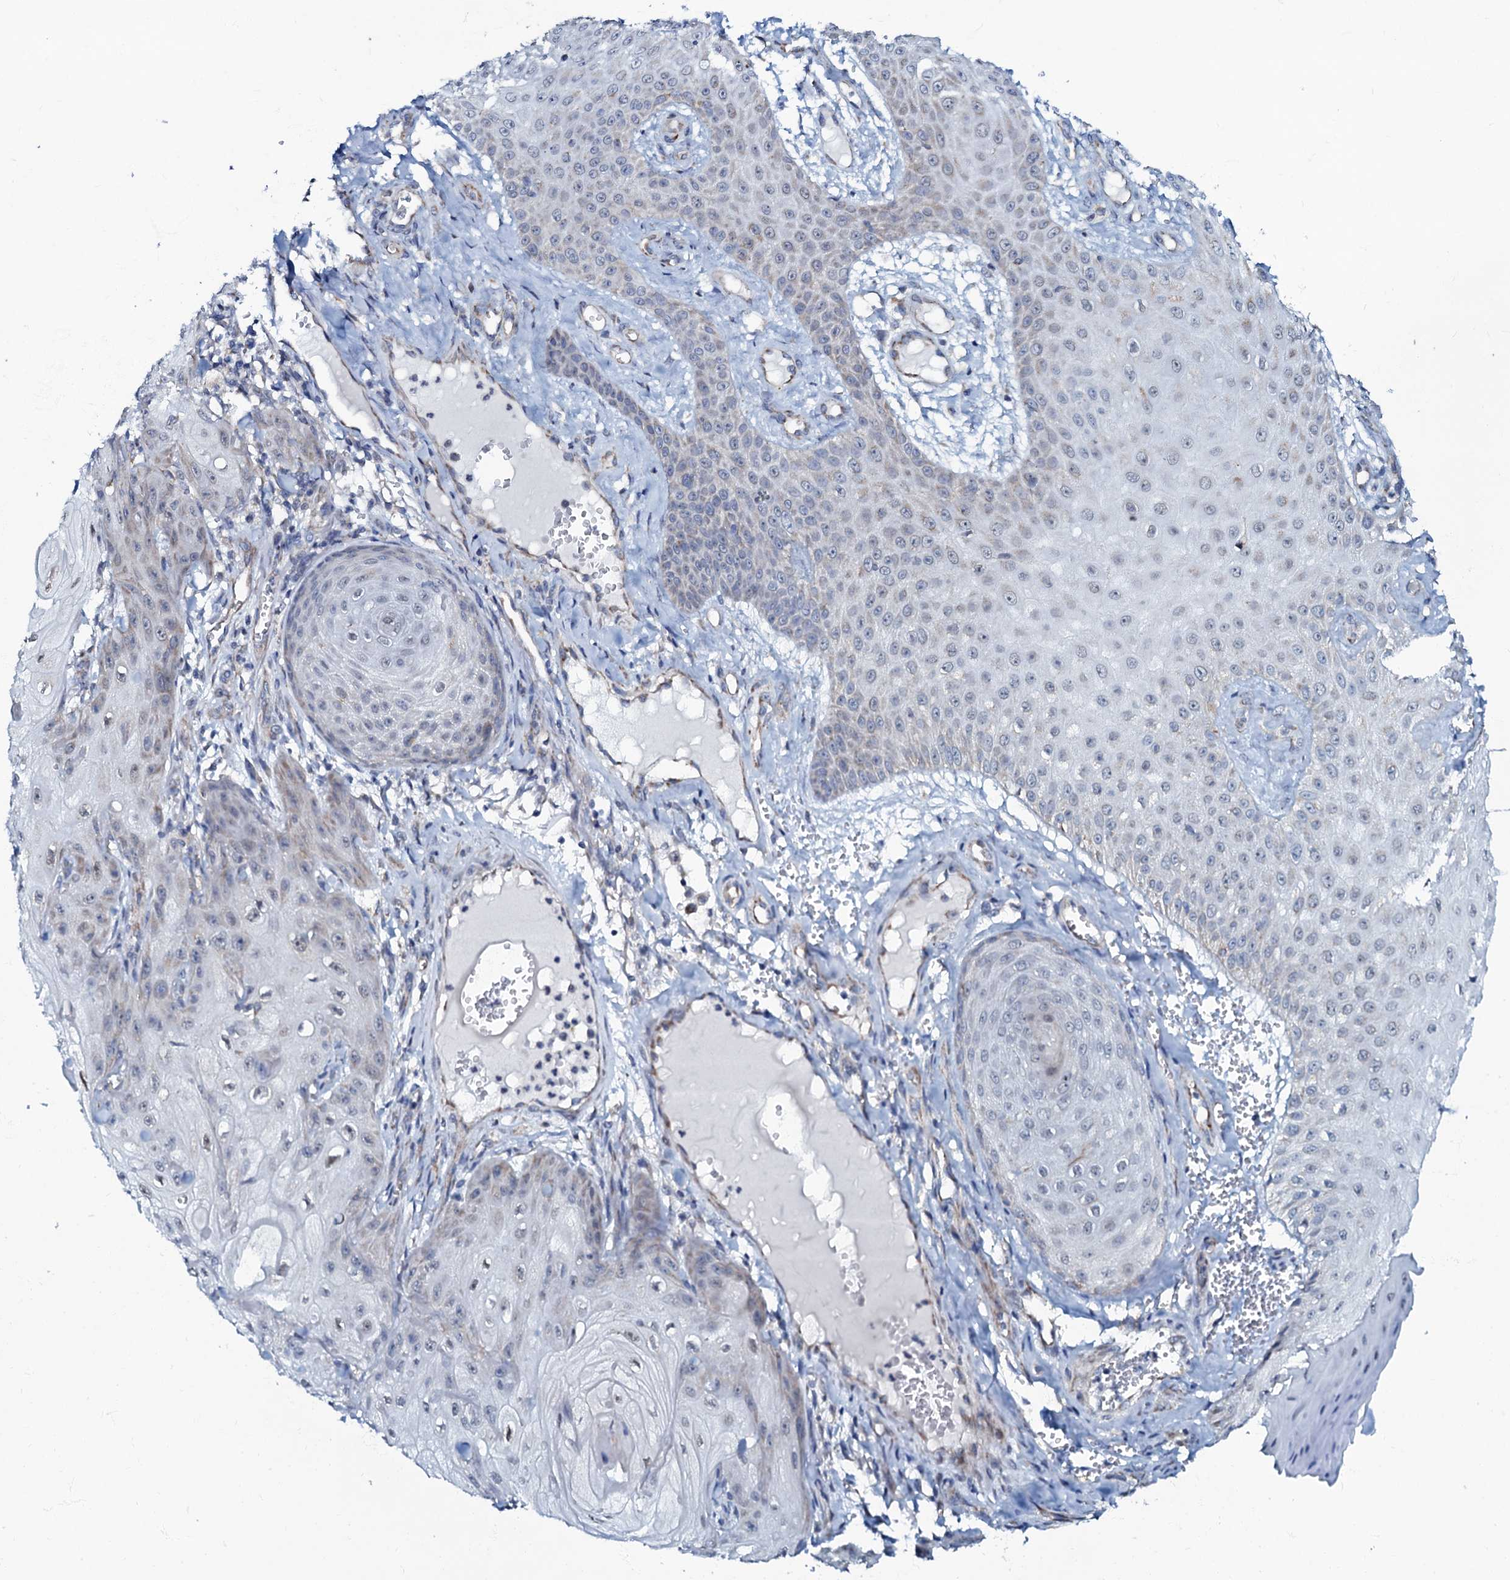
{"staining": {"intensity": "weak", "quantity": "<25%", "location": "cytoplasmic/membranous"}, "tissue": "skin cancer", "cell_type": "Tumor cells", "image_type": "cancer", "snomed": [{"axis": "morphology", "description": "Squamous cell carcinoma, NOS"}, {"axis": "topography", "description": "Skin"}], "caption": "An immunohistochemistry image of skin squamous cell carcinoma is shown. There is no staining in tumor cells of skin squamous cell carcinoma. (DAB (3,3'-diaminobenzidine) immunohistochemistry (IHC) visualized using brightfield microscopy, high magnification).", "gene": "MRPL51", "patient": {"sex": "male", "age": 74}}